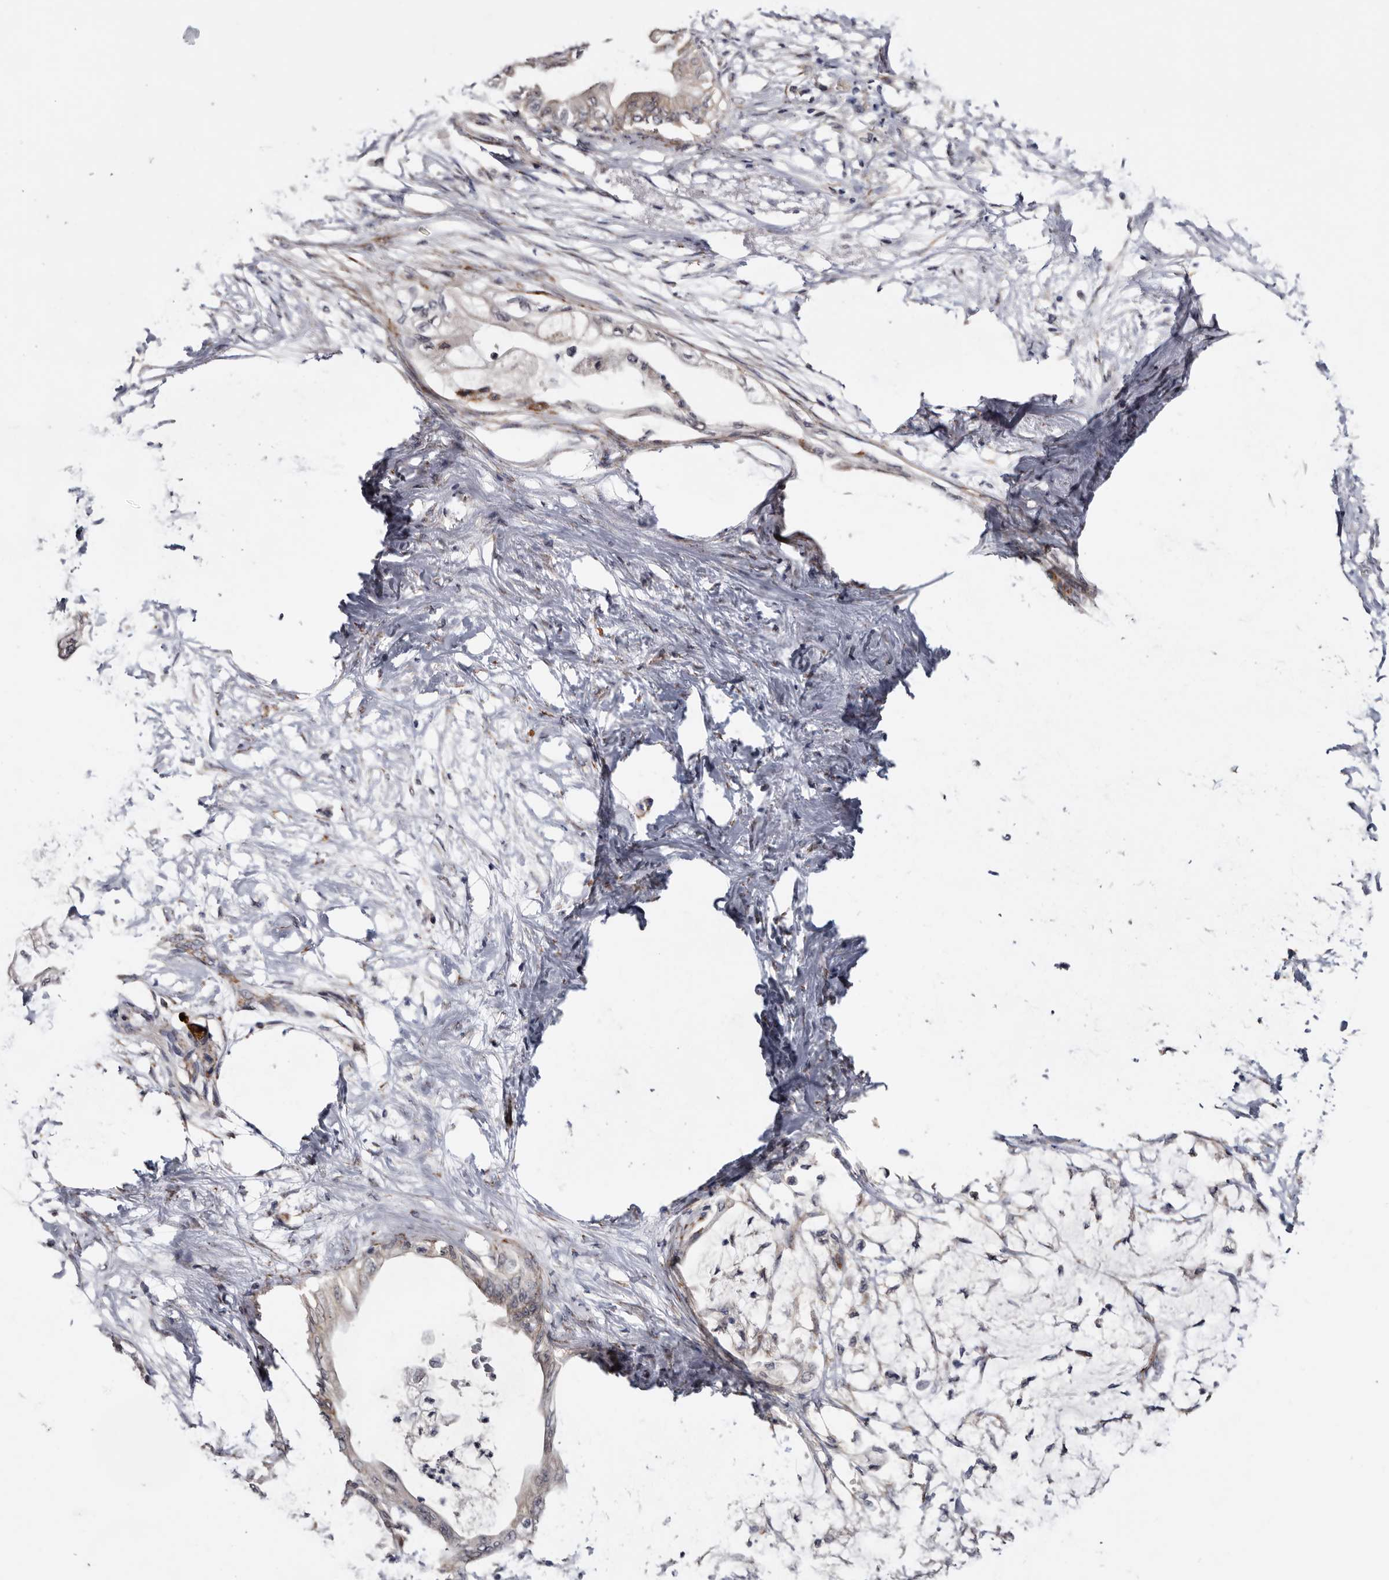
{"staining": {"intensity": "negative", "quantity": "none", "location": "none"}, "tissue": "pancreatic cancer", "cell_type": "Tumor cells", "image_type": "cancer", "snomed": [{"axis": "morphology", "description": "Normal tissue, NOS"}, {"axis": "morphology", "description": "Adenocarcinoma, NOS"}, {"axis": "topography", "description": "Pancreas"}, {"axis": "topography", "description": "Duodenum"}], "caption": "IHC histopathology image of human pancreatic cancer (adenocarcinoma) stained for a protein (brown), which reveals no expression in tumor cells.", "gene": "ARMCX2", "patient": {"sex": "female", "age": 60}}